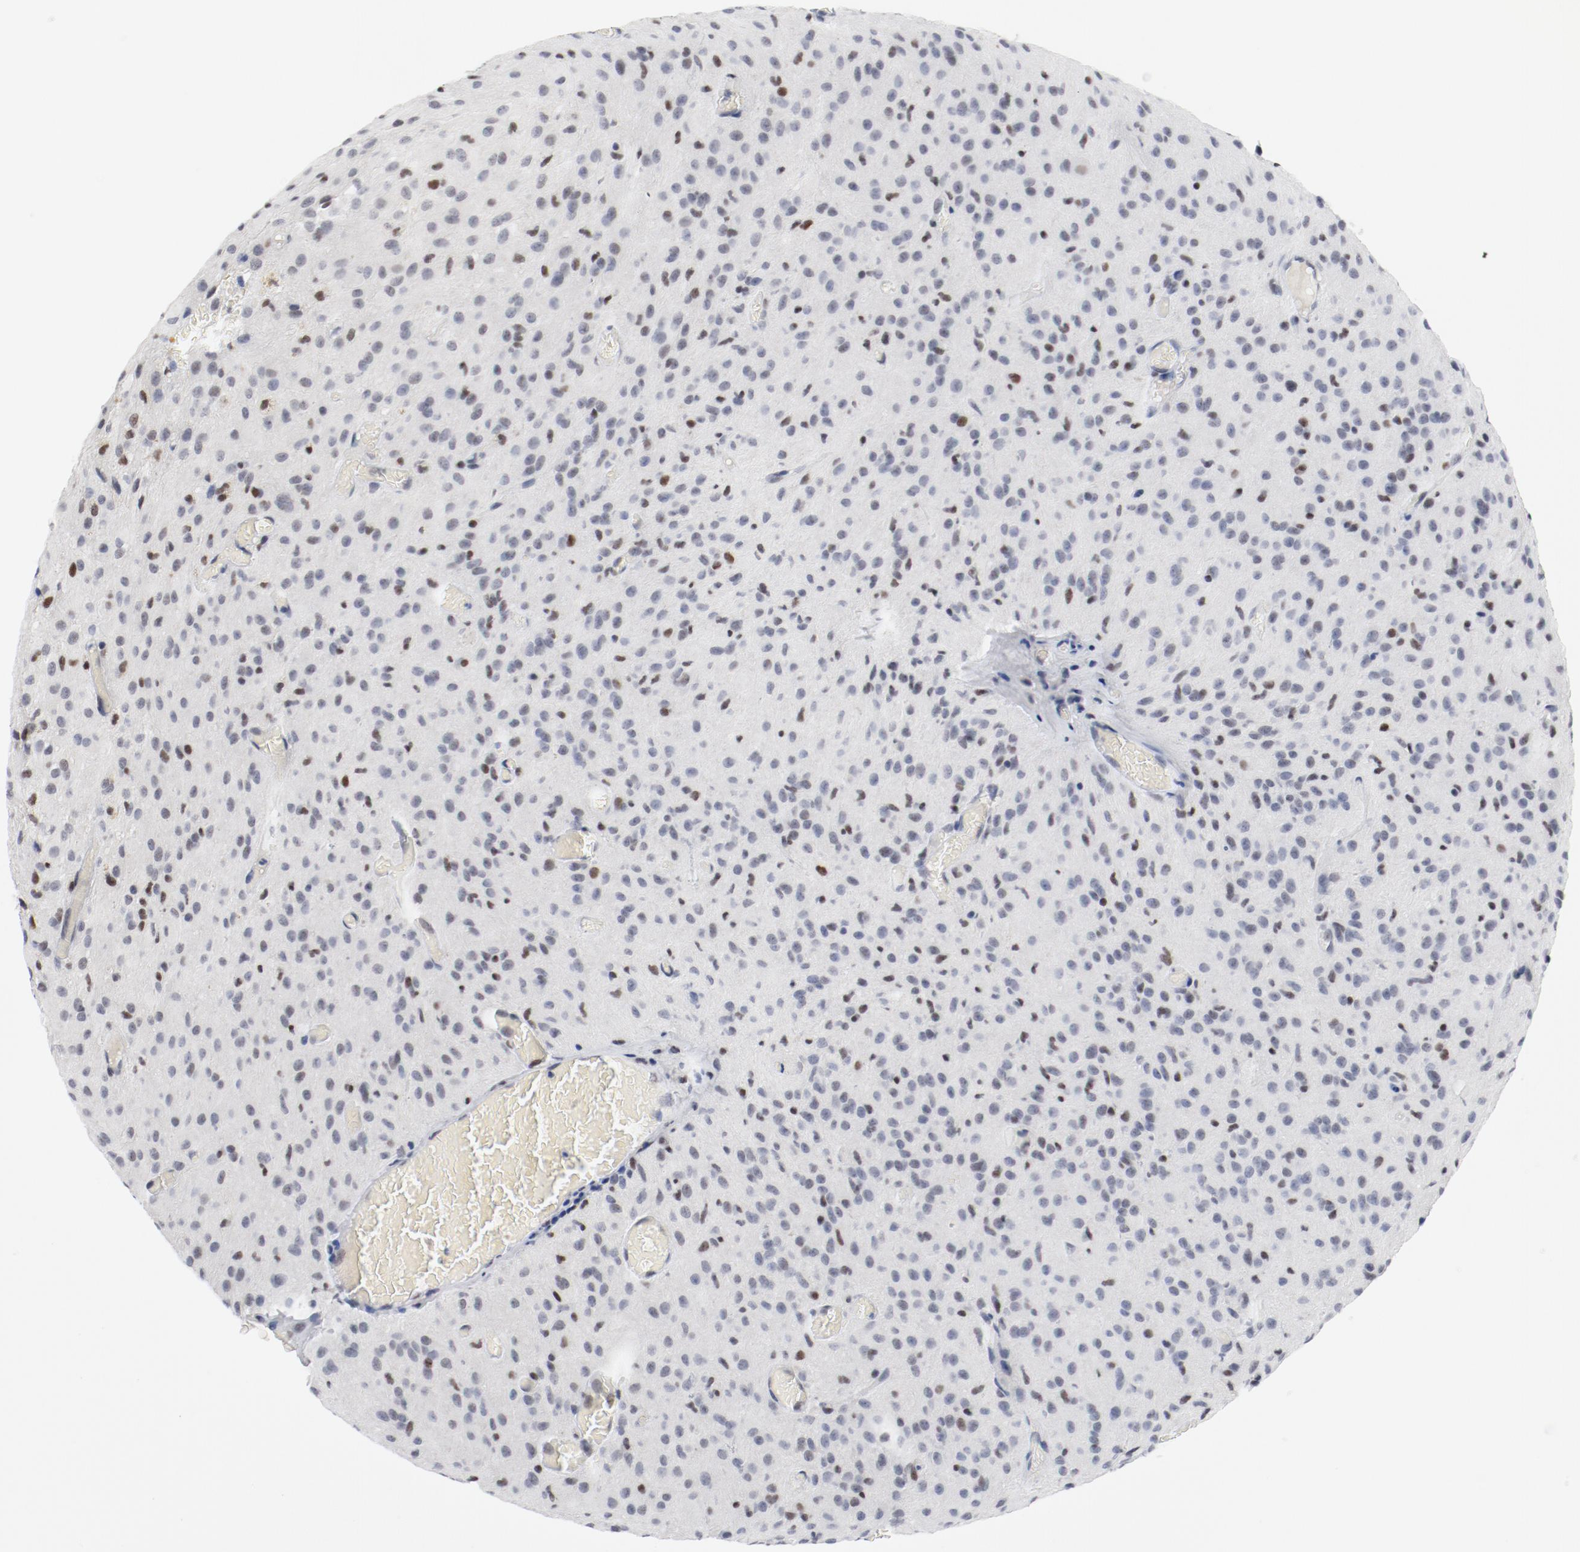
{"staining": {"intensity": "moderate", "quantity": "25%-75%", "location": "nuclear"}, "tissue": "glioma", "cell_type": "Tumor cells", "image_type": "cancer", "snomed": [{"axis": "morphology", "description": "Glioma, malignant, High grade"}, {"axis": "topography", "description": "Brain"}], "caption": "A medium amount of moderate nuclear expression is seen in approximately 25%-75% of tumor cells in glioma tissue.", "gene": "ARNT", "patient": {"sex": "female", "age": 59}}